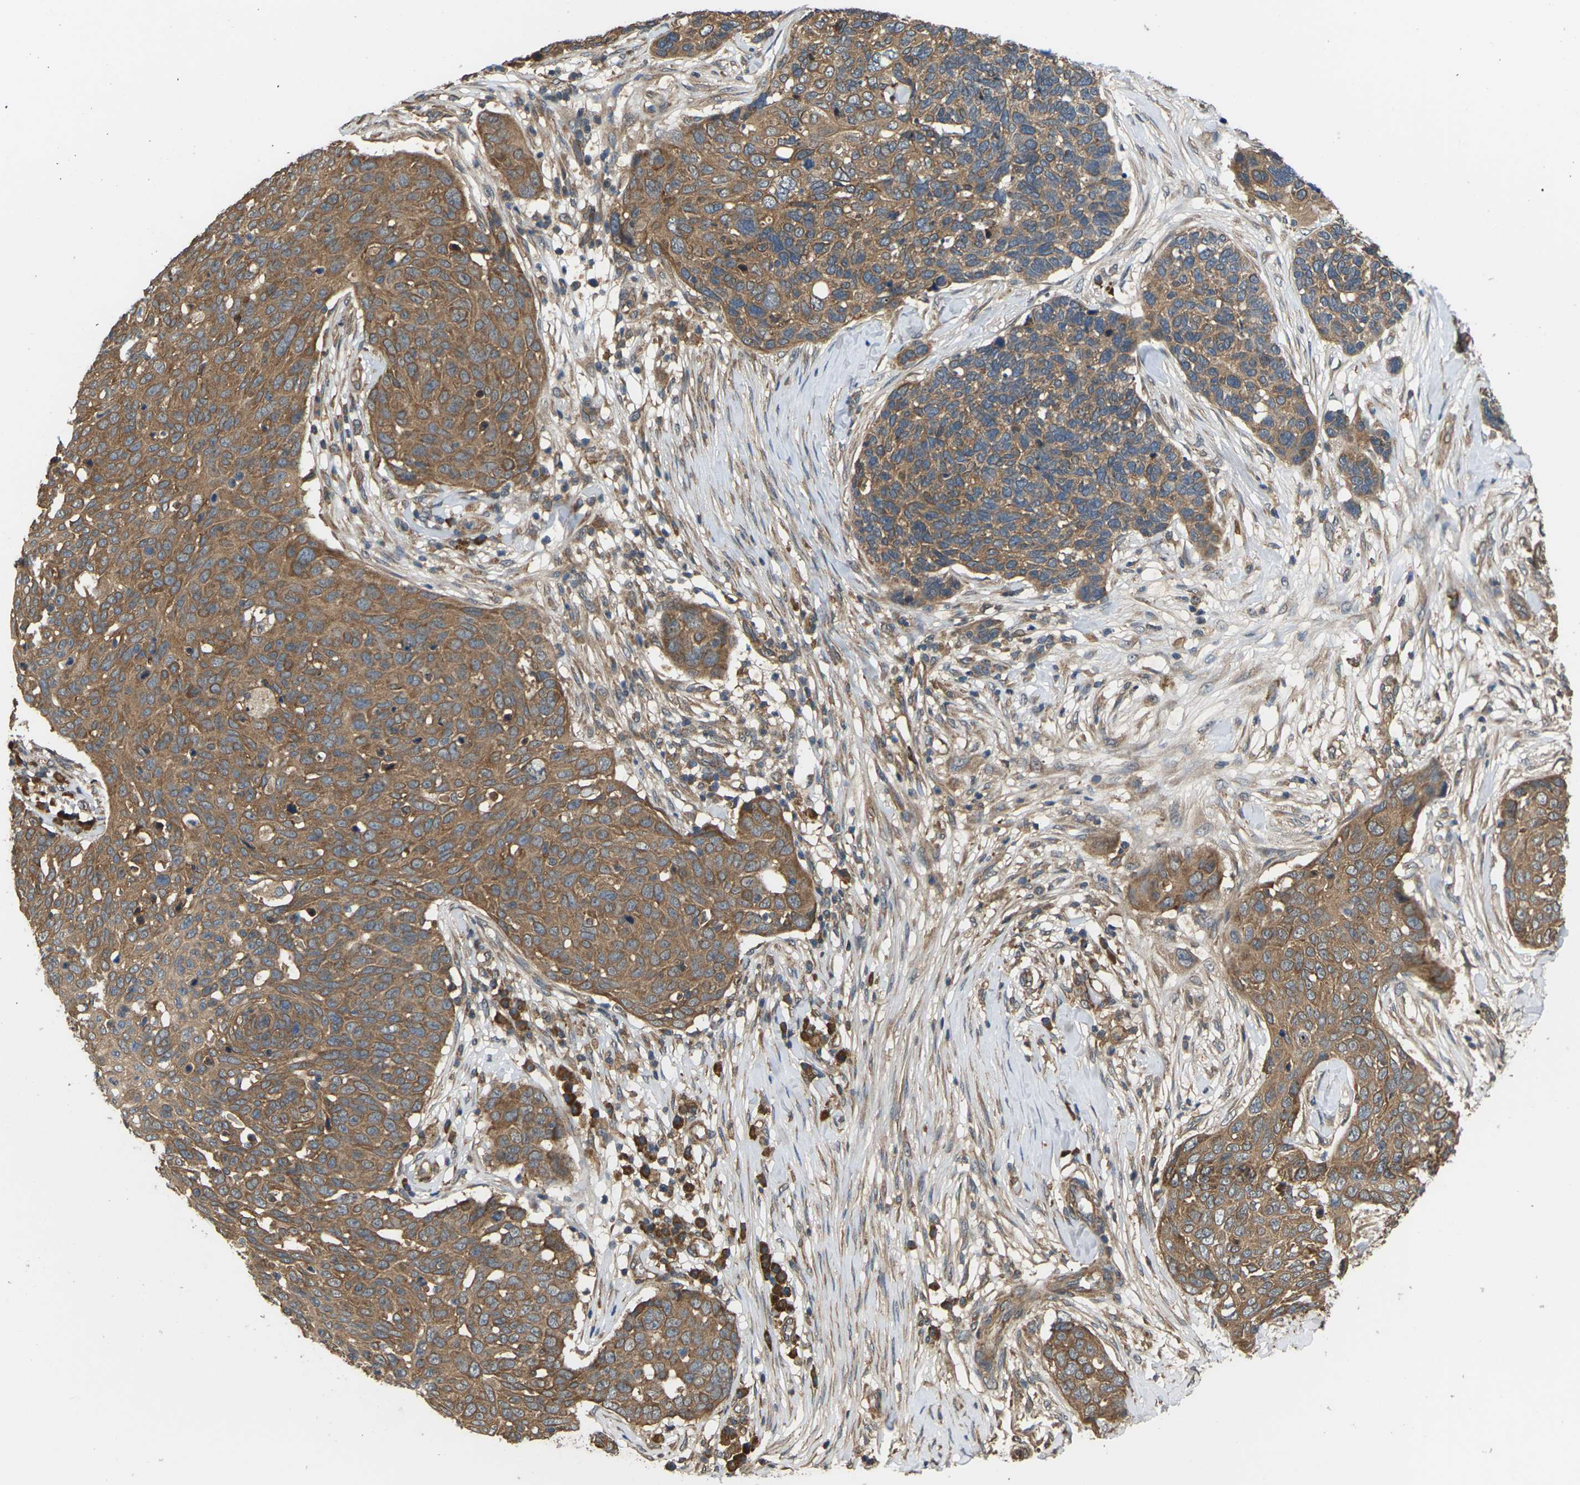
{"staining": {"intensity": "moderate", "quantity": ">75%", "location": "cytoplasmic/membranous"}, "tissue": "skin cancer", "cell_type": "Tumor cells", "image_type": "cancer", "snomed": [{"axis": "morphology", "description": "Squamous cell carcinoma in situ, NOS"}, {"axis": "morphology", "description": "Squamous cell carcinoma, NOS"}, {"axis": "topography", "description": "Skin"}], "caption": "This micrograph shows skin squamous cell carcinoma in situ stained with immunohistochemistry to label a protein in brown. The cytoplasmic/membranous of tumor cells show moderate positivity for the protein. Nuclei are counter-stained blue.", "gene": "NRAS", "patient": {"sex": "male", "age": 93}}